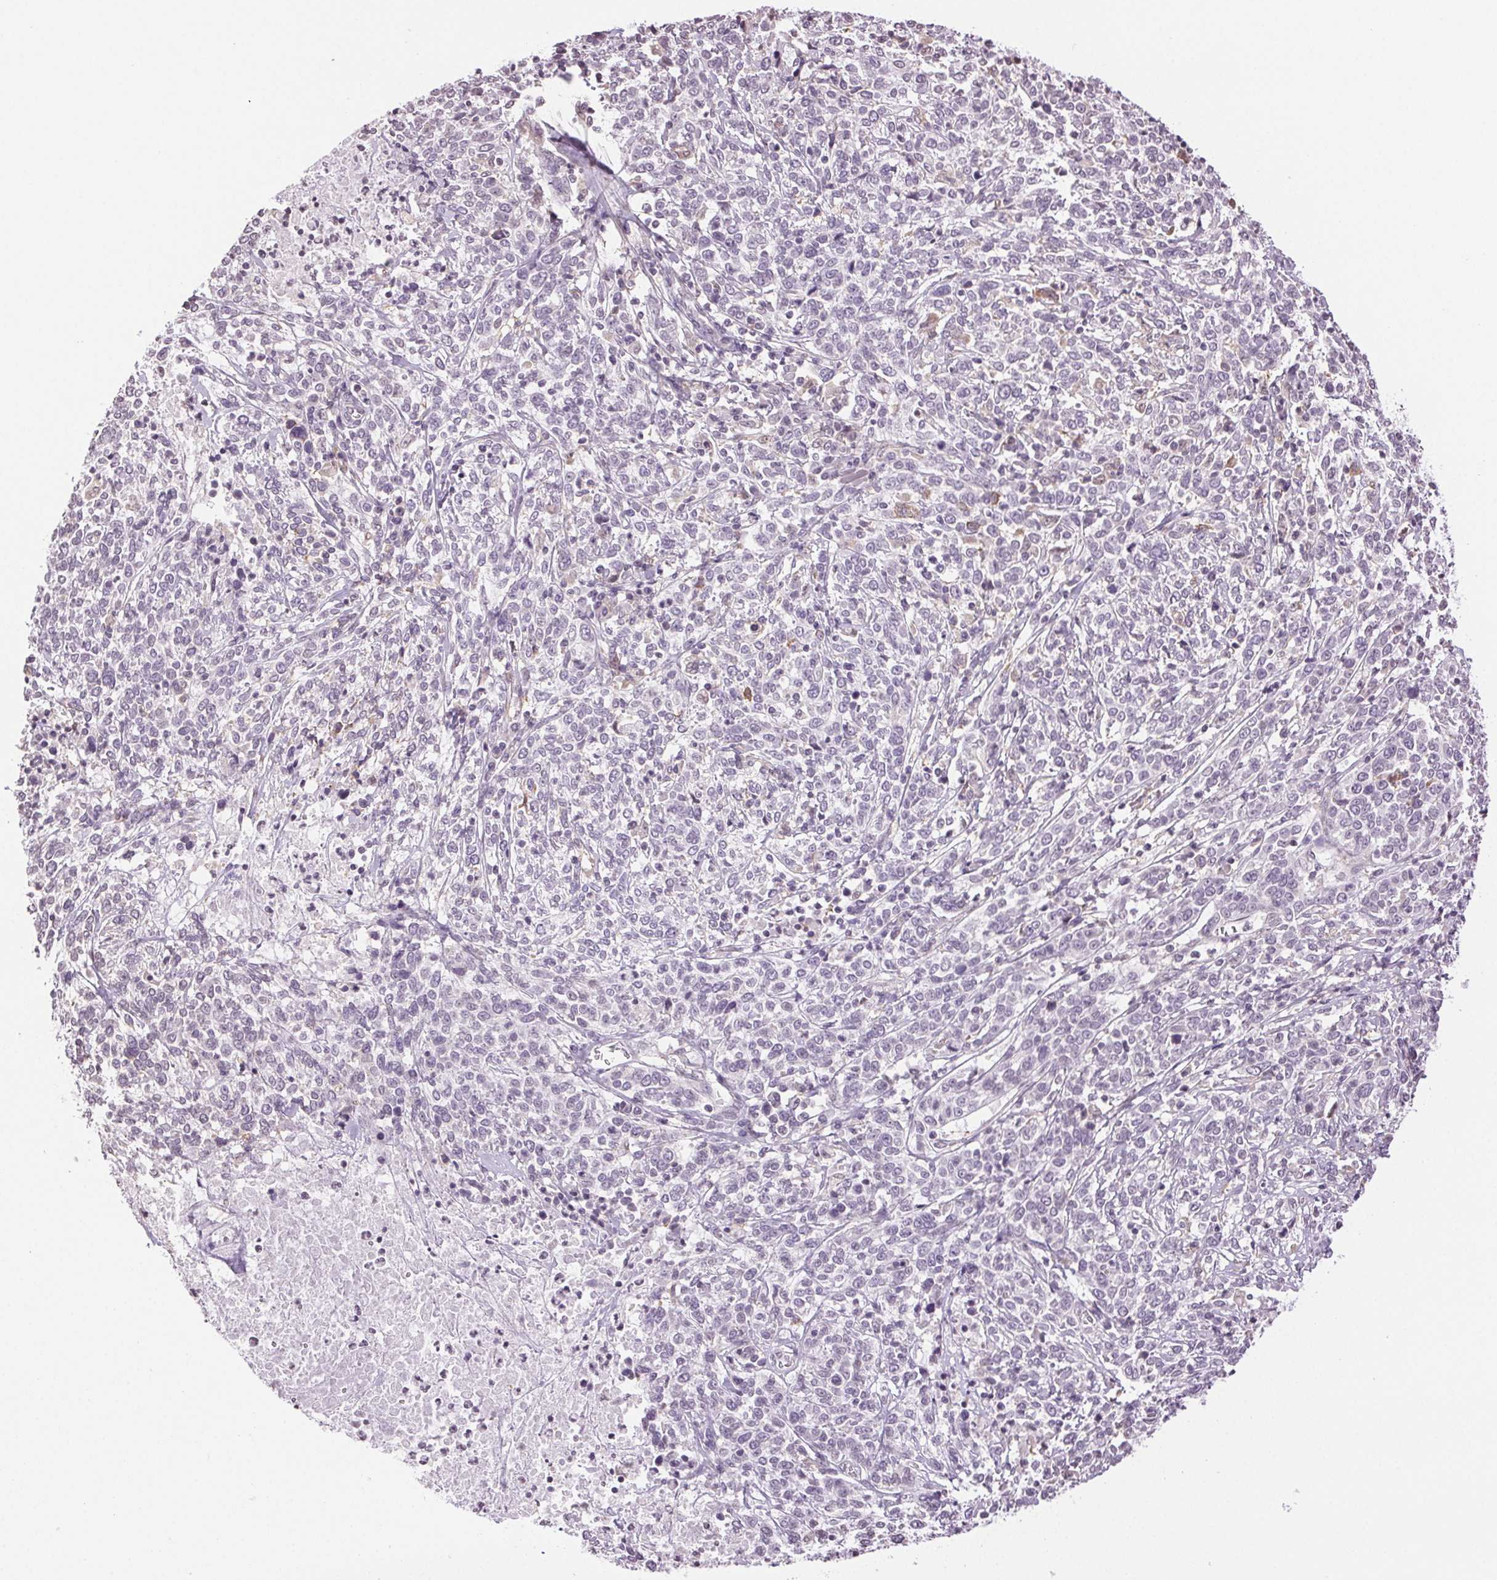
{"staining": {"intensity": "negative", "quantity": "none", "location": "none"}, "tissue": "cervical cancer", "cell_type": "Tumor cells", "image_type": "cancer", "snomed": [{"axis": "morphology", "description": "Squamous cell carcinoma, NOS"}, {"axis": "topography", "description": "Cervix"}], "caption": "Immunohistochemistry histopathology image of neoplastic tissue: cervical squamous cell carcinoma stained with DAB shows no significant protein staining in tumor cells.", "gene": "TNNT3", "patient": {"sex": "female", "age": 46}}